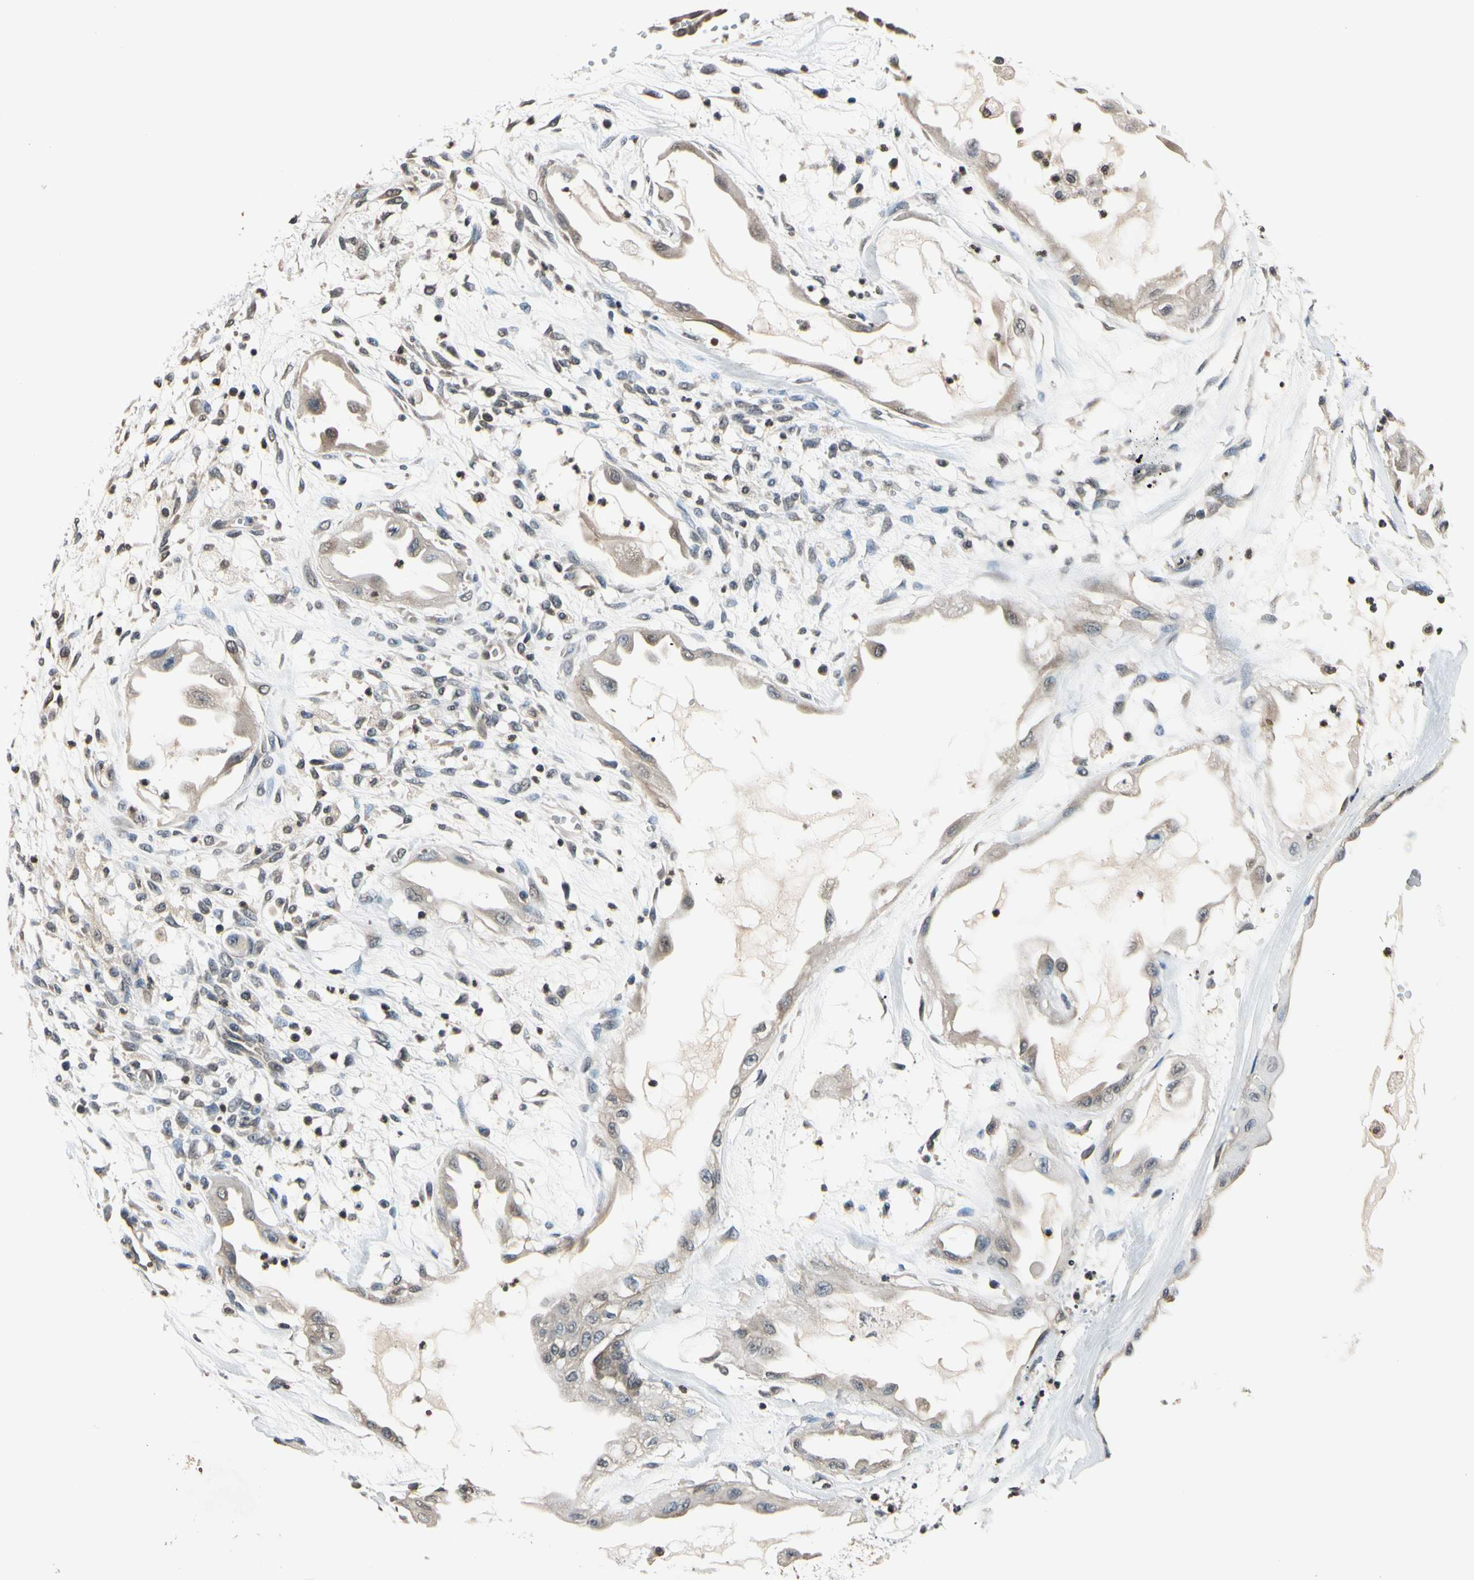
{"staining": {"intensity": "moderate", "quantity": ">75%", "location": "cytoplasmic/membranous"}, "tissue": "ovarian cancer", "cell_type": "Tumor cells", "image_type": "cancer", "snomed": [{"axis": "morphology", "description": "Carcinoma, NOS"}, {"axis": "morphology", "description": "Carcinoma, endometroid"}, {"axis": "topography", "description": "Ovary"}], "caption": "Protein staining displays moderate cytoplasmic/membranous expression in about >75% of tumor cells in ovarian cancer.", "gene": "GCLC", "patient": {"sex": "female", "age": 50}}